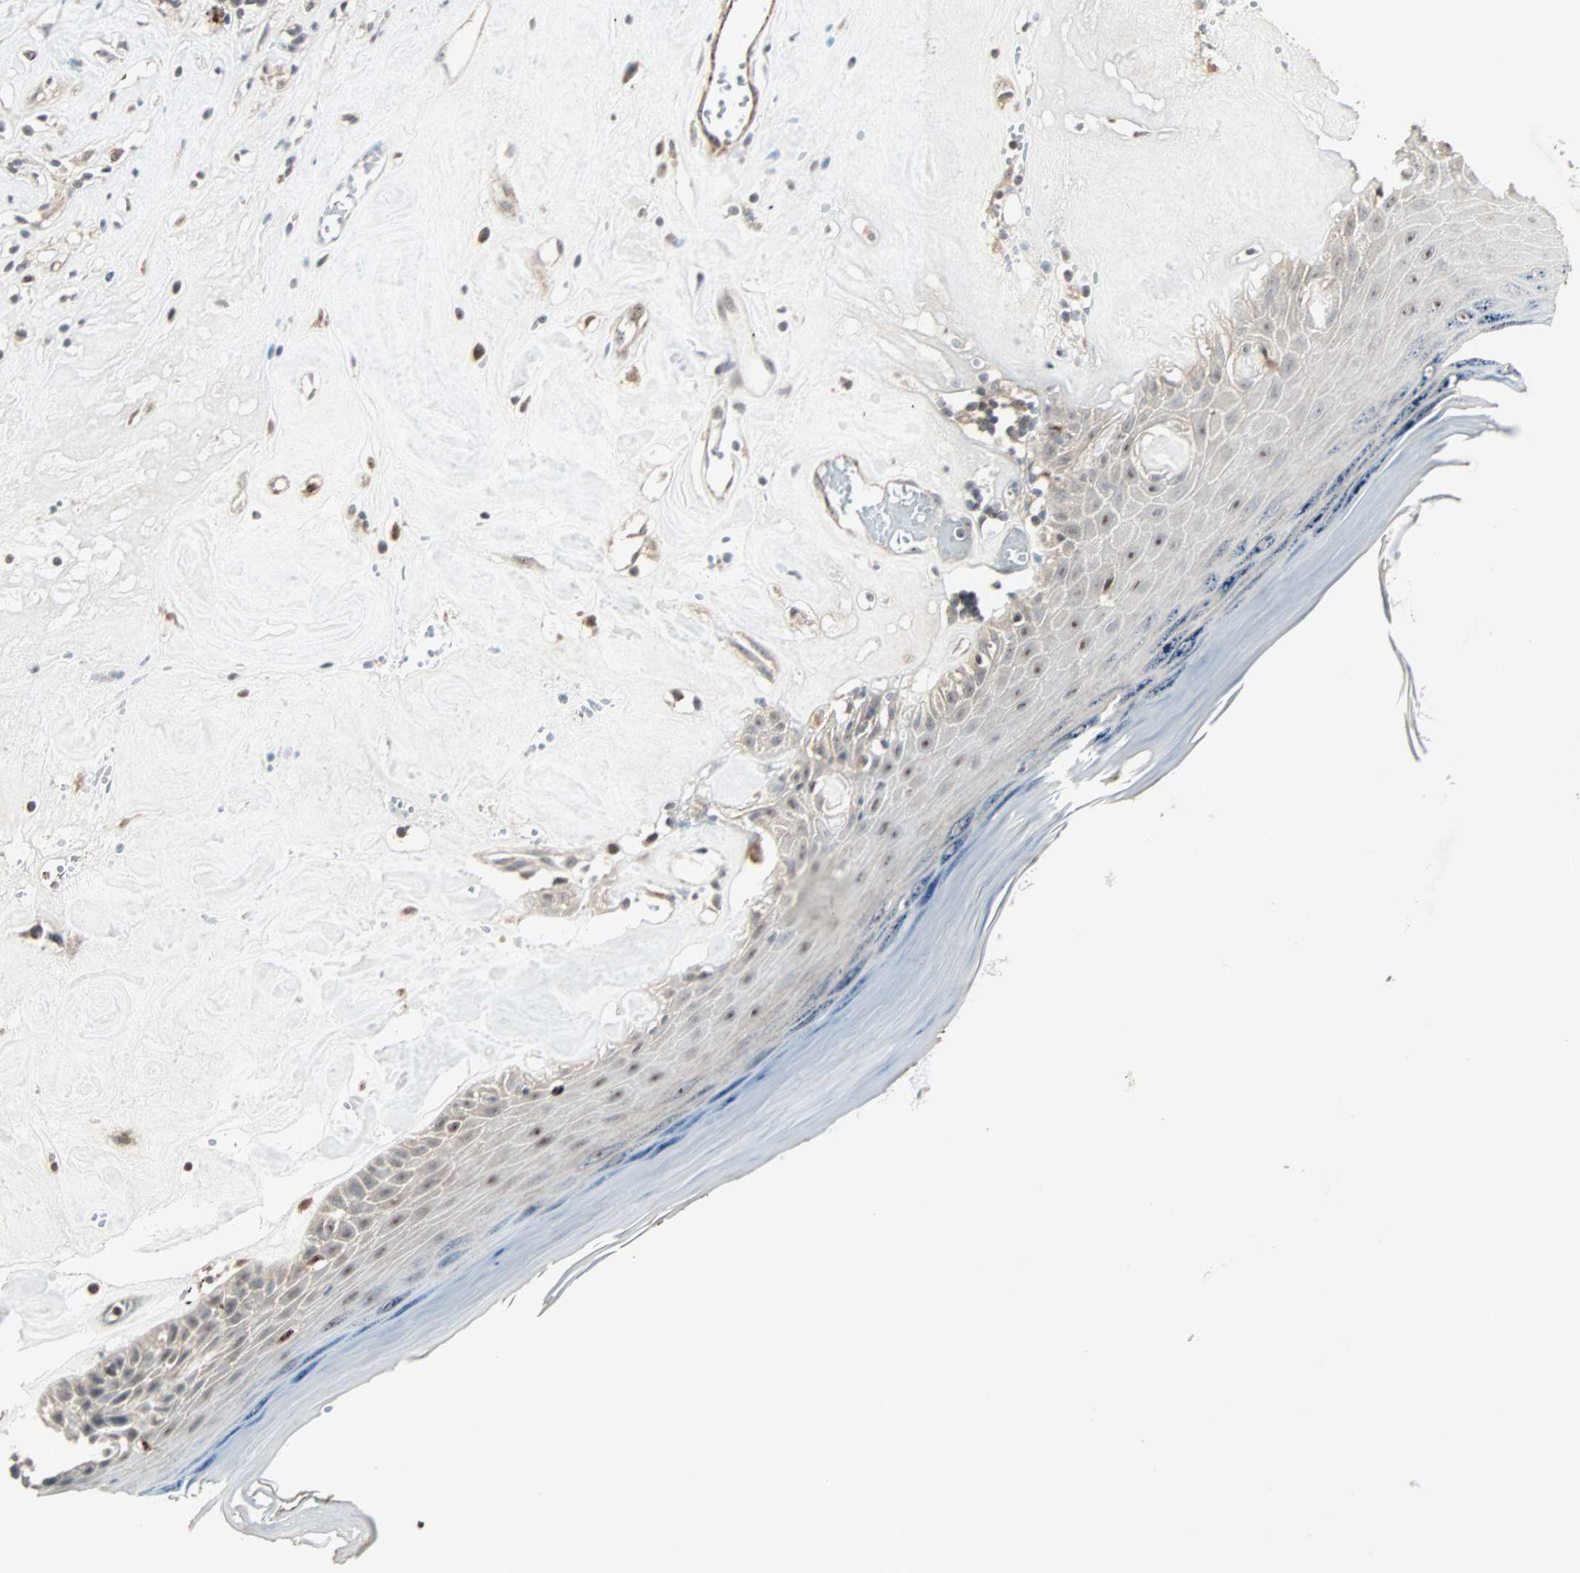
{"staining": {"intensity": "weak", "quantity": "25%-75%", "location": "cytoplasmic/membranous"}, "tissue": "skin", "cell_type": "Epidermal cells", "image_type": "normal", "snomed": [{"axis": "morphology", "description": "Normal tissue, NOS"}, {"axis": "morphology", "description": "Inflammation, NOS"}, {"axis": "topography", "description": "Vulva"}], "caption": "IHC (DAB (3,3'-diaminobenzidine)) staining of unremarkable skin reveals weak cytoplasmic/membranous protein positivity in approximately 25%-75% of epidermal cells. Nuclei are stained in blue.", "gene": "KDM4A", "patient": {"sex": "female", "age": 84}}